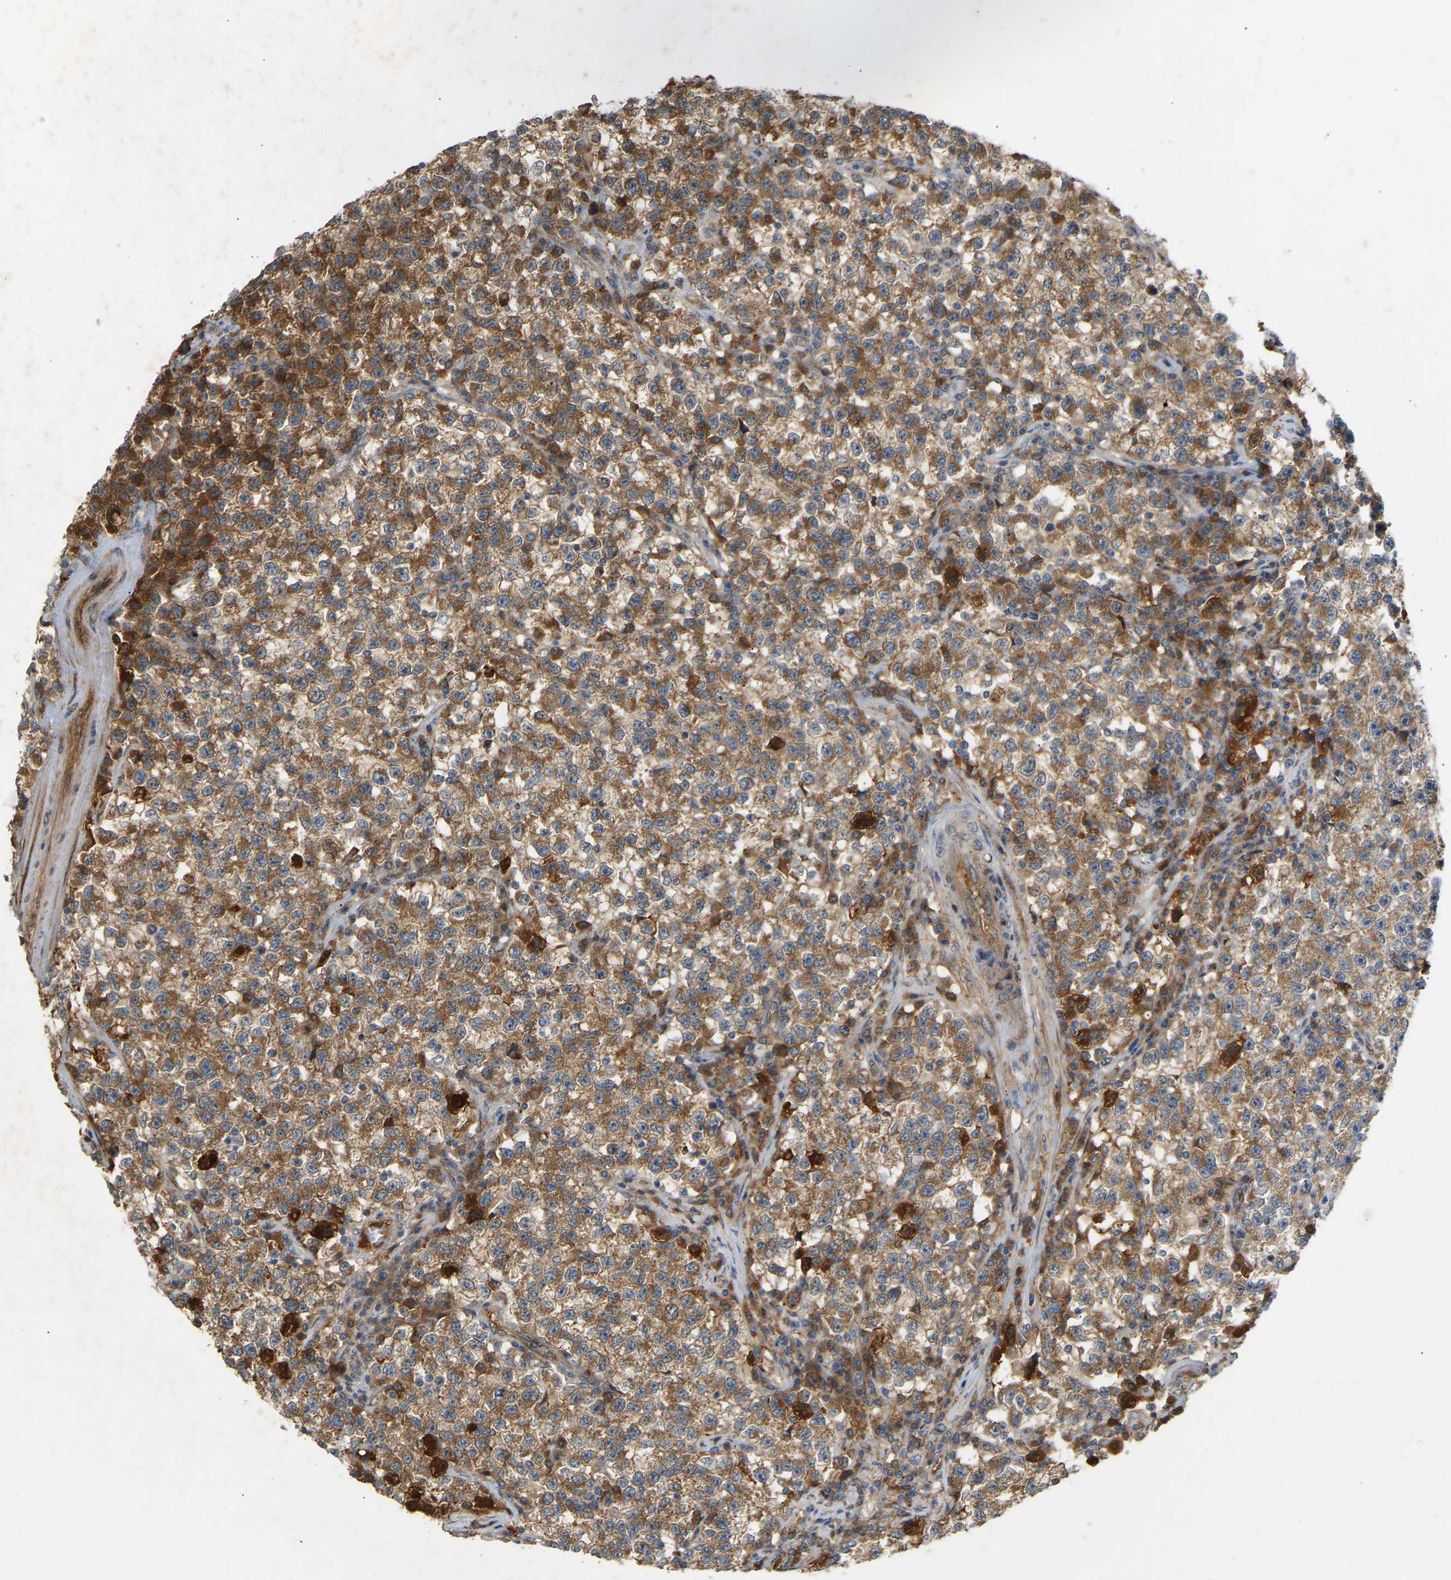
{"staining": {"intensity": "strong", "quantity": ">75%", "location": "cytoplasmic/membranous"}, "tissue": "testis cancer", "cell_type": "Tumor cells", "image_type": "cancer", "snomed": [{"axis": "morphology", "description": "Seminoma, NOS"}, {"axis": "topography", "description": "Testis"}], "caption": "This is an image of immunohistochemistry (IHC) staining of testis seminoma, which shows strong staining in the cytoplasmic/membranous of tumor cells.", "gene": "PTCD1", "patient": {"sex": "male", "age": 22}}